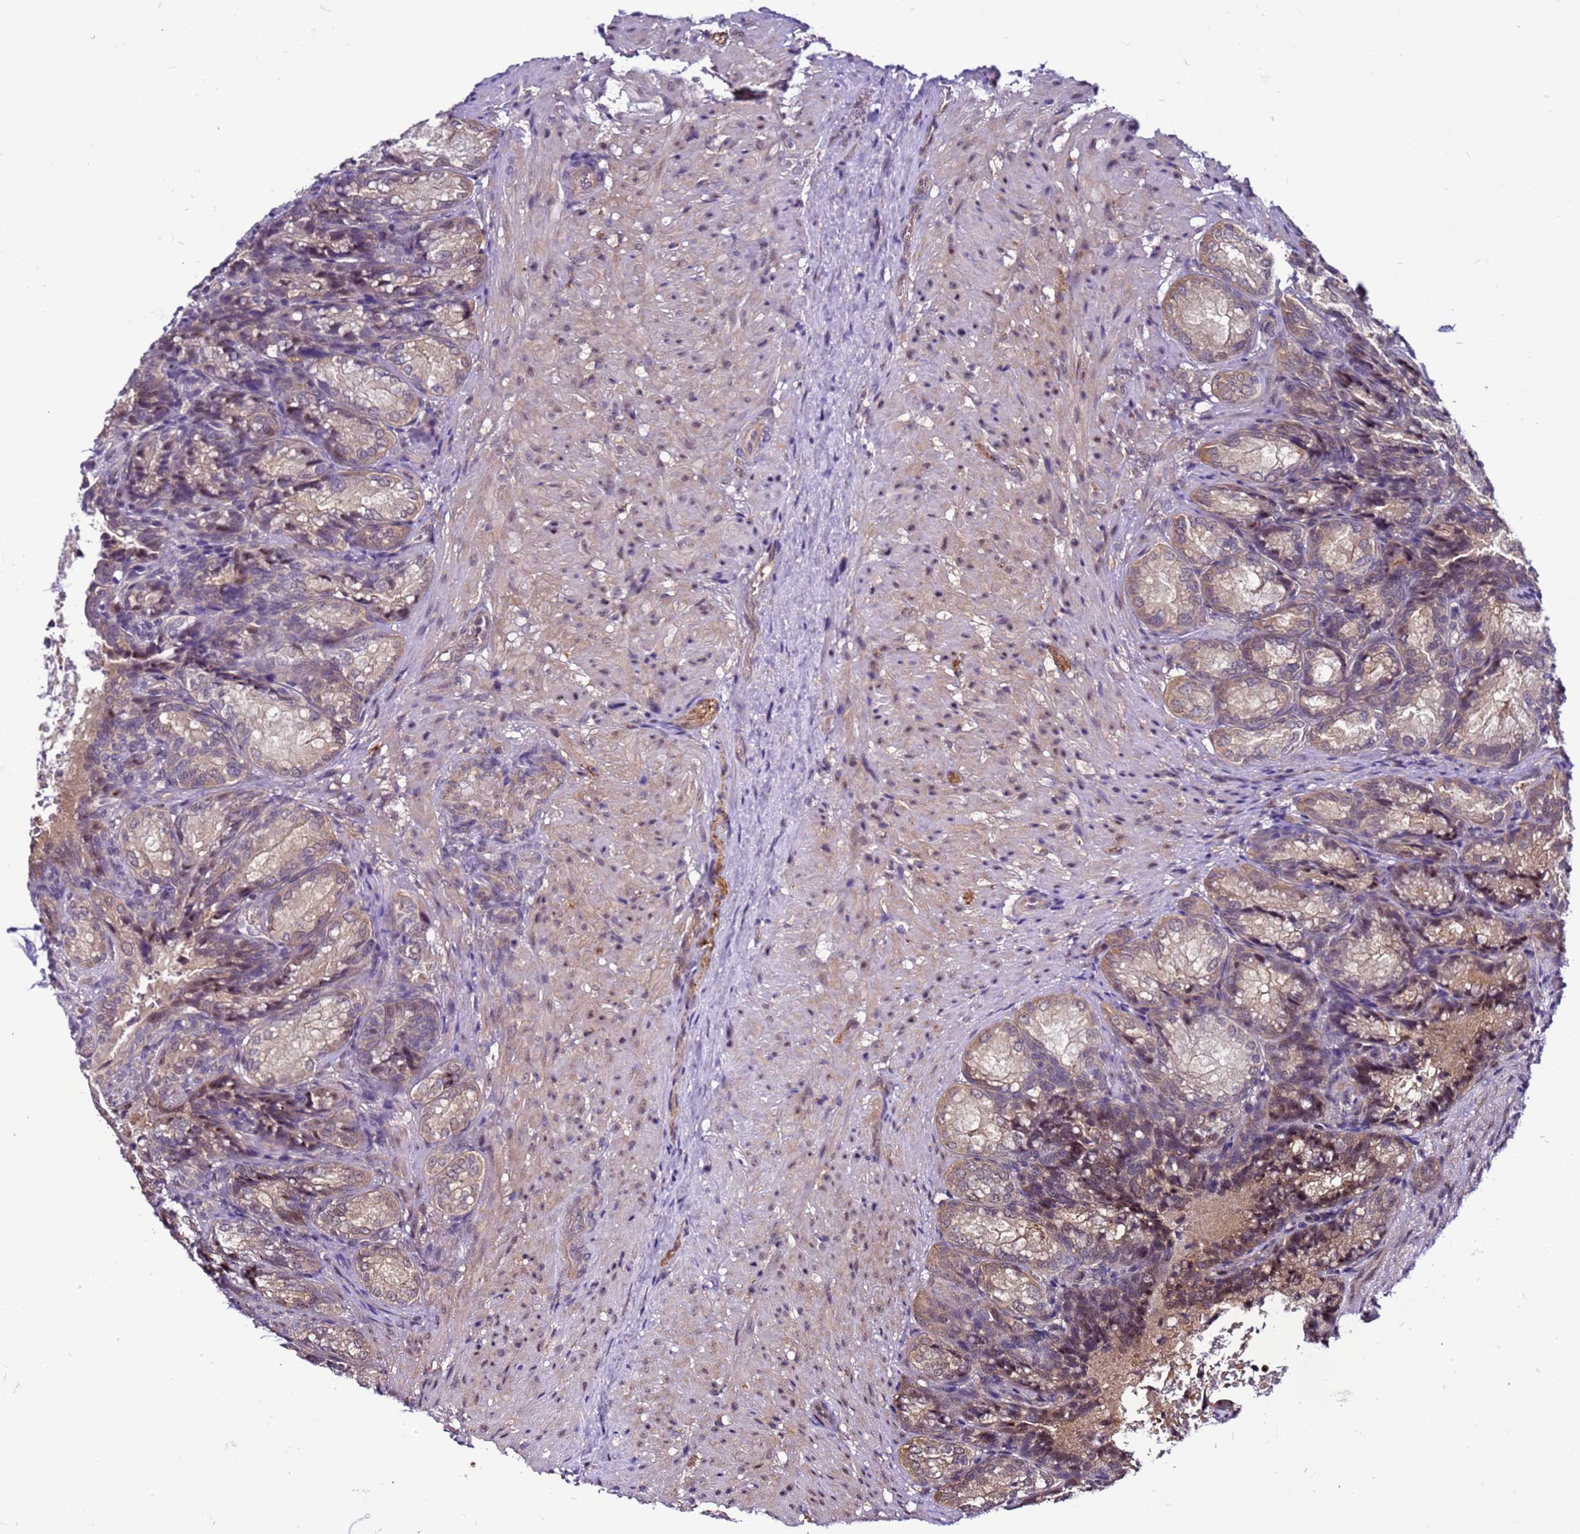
{"staining": {"intensity": "moderate", "quantity": "25%-75%", "location": "cytoplasmic/membranous,nuclear"}, "tissue": "seminal vesicle", "cell_type": "Glandular cells", "image_type": "normal", "snomed": [{"axis": "morphology", "description": "Normal tissue, NOS"}, {"axis": "topography", "description": "Seminal veicle"}], "caption": "Immunohistochemical staining of unremarkable seminal vesicle demonstrates moderate cytoplasmic/membranous,nuclear protein staining in about 25%-75% of glandular cells. (DAB (3,3'-diaminobenzidine) IHC with brightfield microscopy, high magnification).", "gene": "GEN1", "patient": {"sex": "male", "age": 58}}